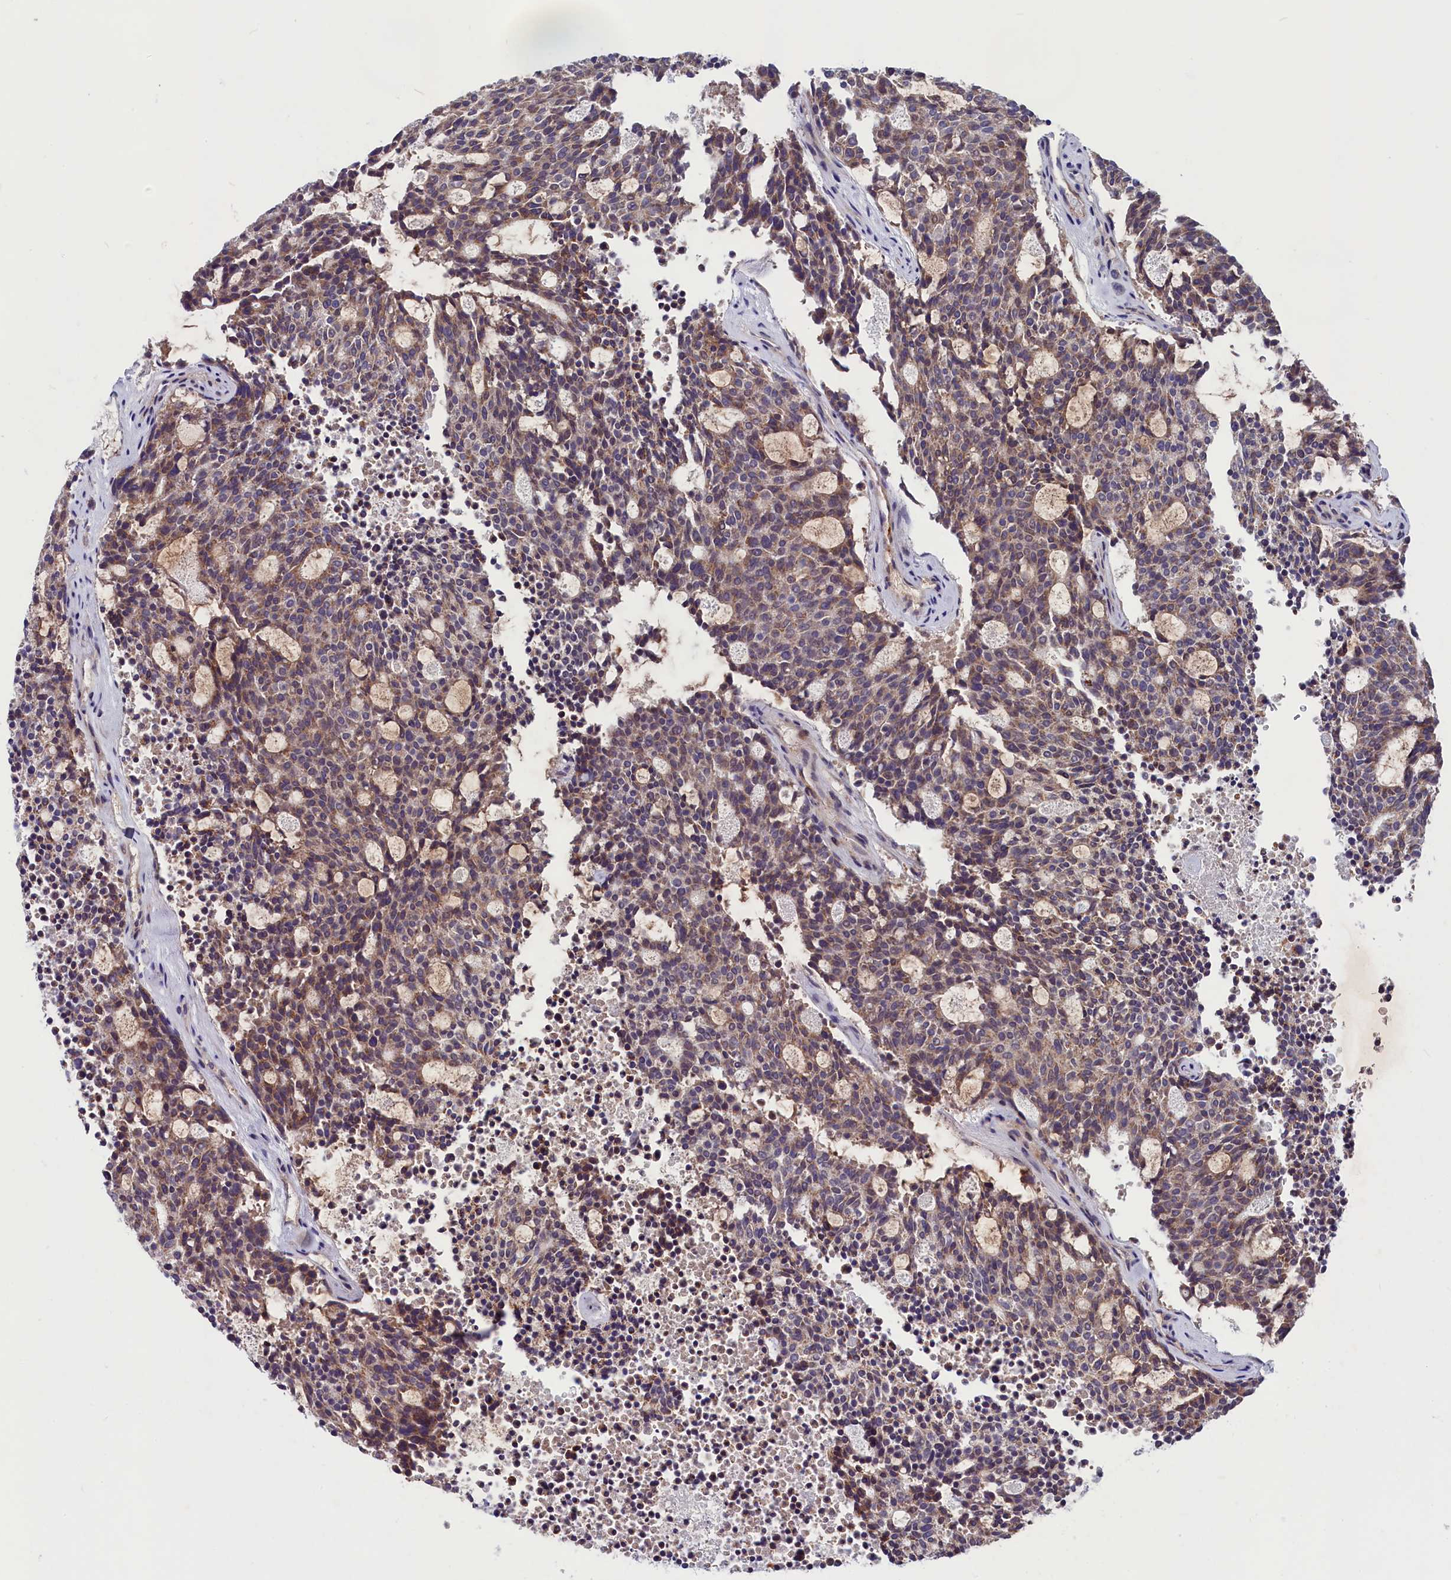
{"staining": {"intensity": "weak", "quantity": ">75%", "location": "cytoplasmic/membranous"}, "tissue": "carcinoid", "cell_type": "Tumor cells", "image_type": "cancer", "snomed": [{"axis": "morphology", "description": "Carcinoid, malignant, NOS"}, {"axis": "topography", "description": "Pancreas"}], "caption": "An immunohistochemistry micrograph of neoplastic tissue is shown. Protein staining in brown highlights weak cytoplasmic/membranous positivity in malignant carcinoid within tumor cells.", "gene": "SLC39A6", "patient": {"sex": "female", "age": 54}}